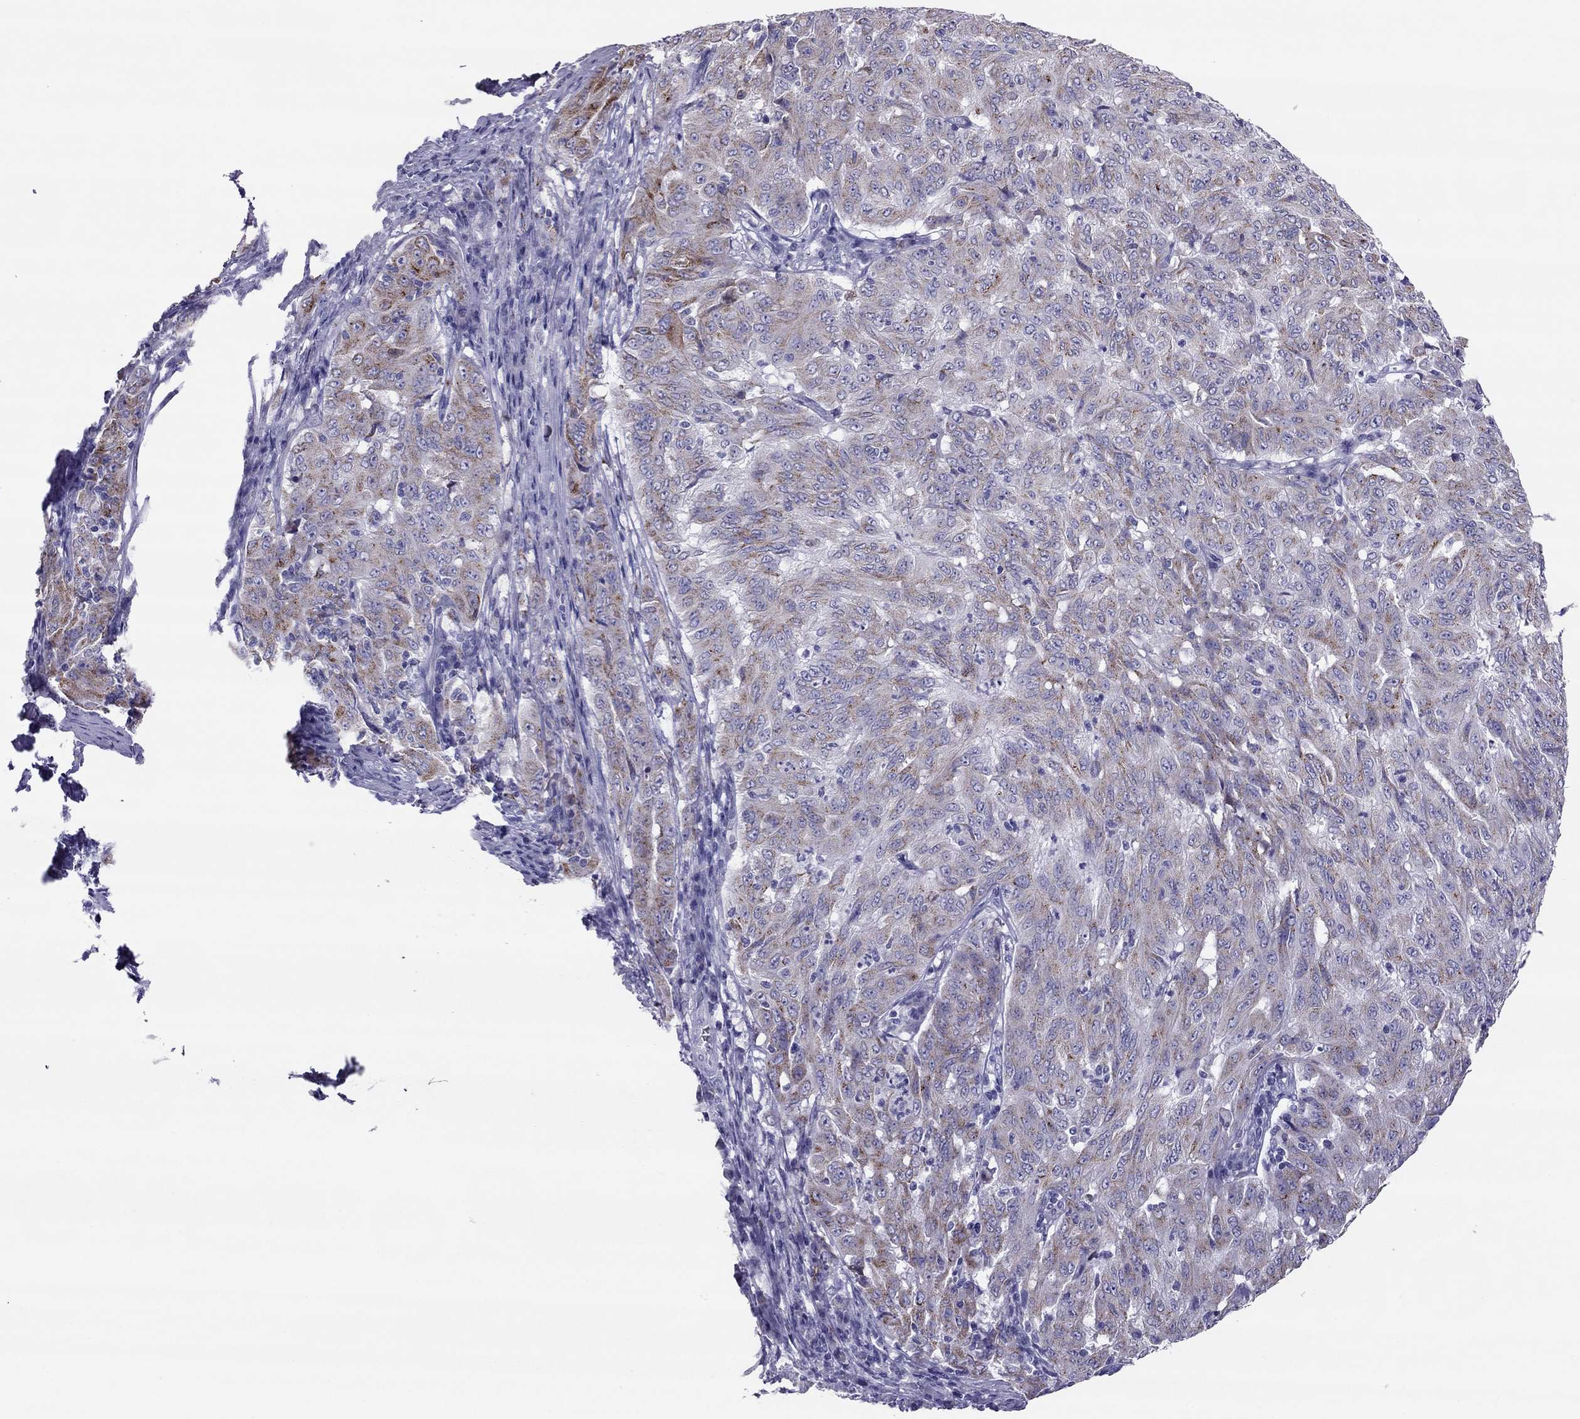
{"staining": {"intensity": "moderate", "quantity": "25%-75%", "location": "cytoplasmic/membranous"}, "tissue": "pancreatic cancer", "cell_type": "Tumor cells", "image_type": "cancer", "snomed": [{"axis": "morphology", "description": "Adenocarcinoma, NOS"}, {"axis": "topography", "description": "Pancreas"}], "caption": "Human pancreatic cancer stained with a protein marker shows moderate staining in tumor cells.", "gene": "MAEL", "patient": {"sex": "male", "age": 63}}